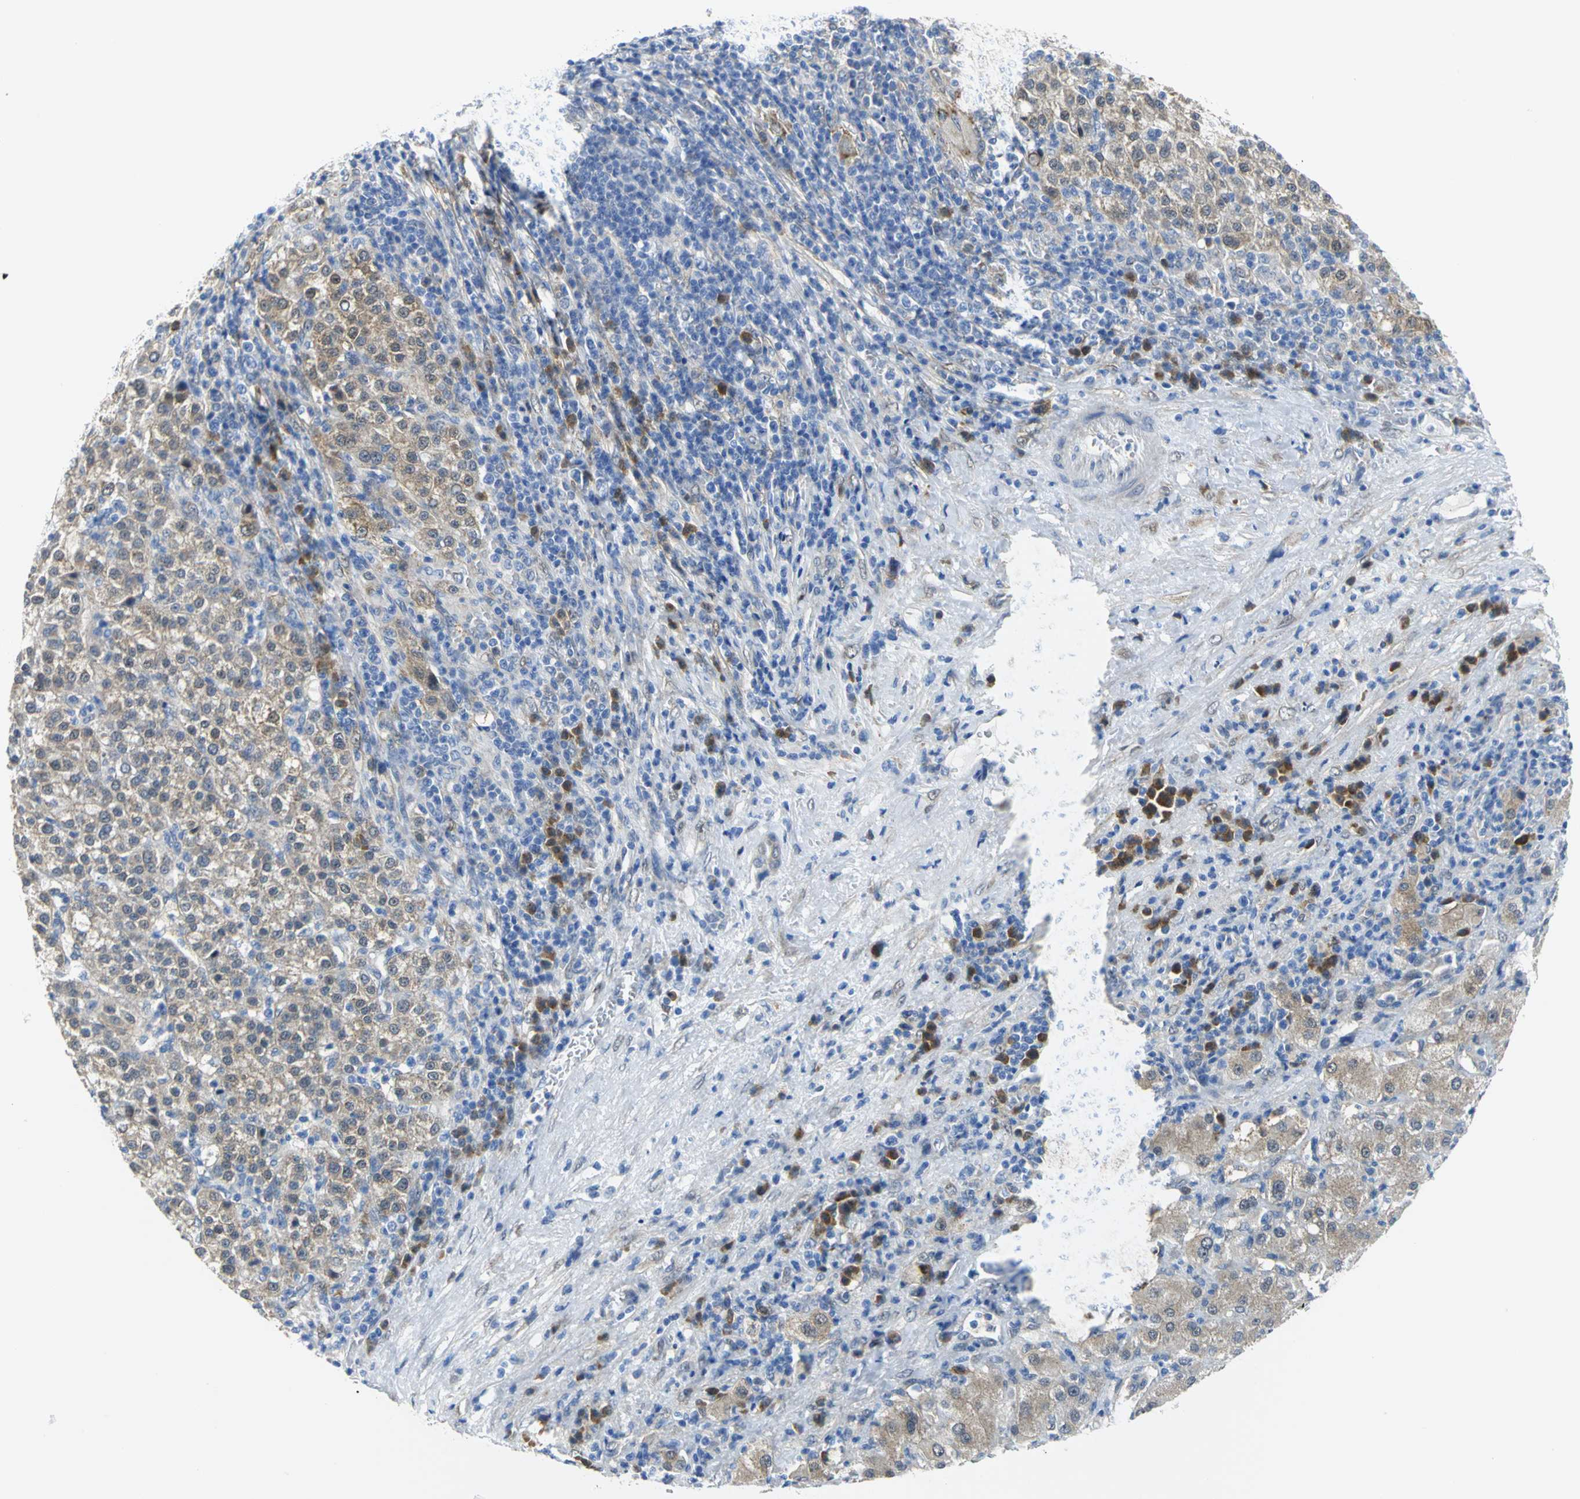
{"staining": {"intensity": "weak", "quantity": "25%-75%", "location": "cytoplasmic/membranous"}, "tissue": "liver cancer", "cell_type": "Tumor cells", "image_type": "cancer", "snomed": [{"axis": "morphology", "description": "Carcinoma, Hepatocellular, NOS"}, {"axis": "topography", "description": "Liver"}], "caption": "Hepatocellular carcinoma (liver) was stained to show a protein in brown. There is low levels of weak cytoplasmic/membranous staining in about 25%-75% of tumor cells.", "gene": "PGM3", "patient": {"sex": "female", "age": 58}}